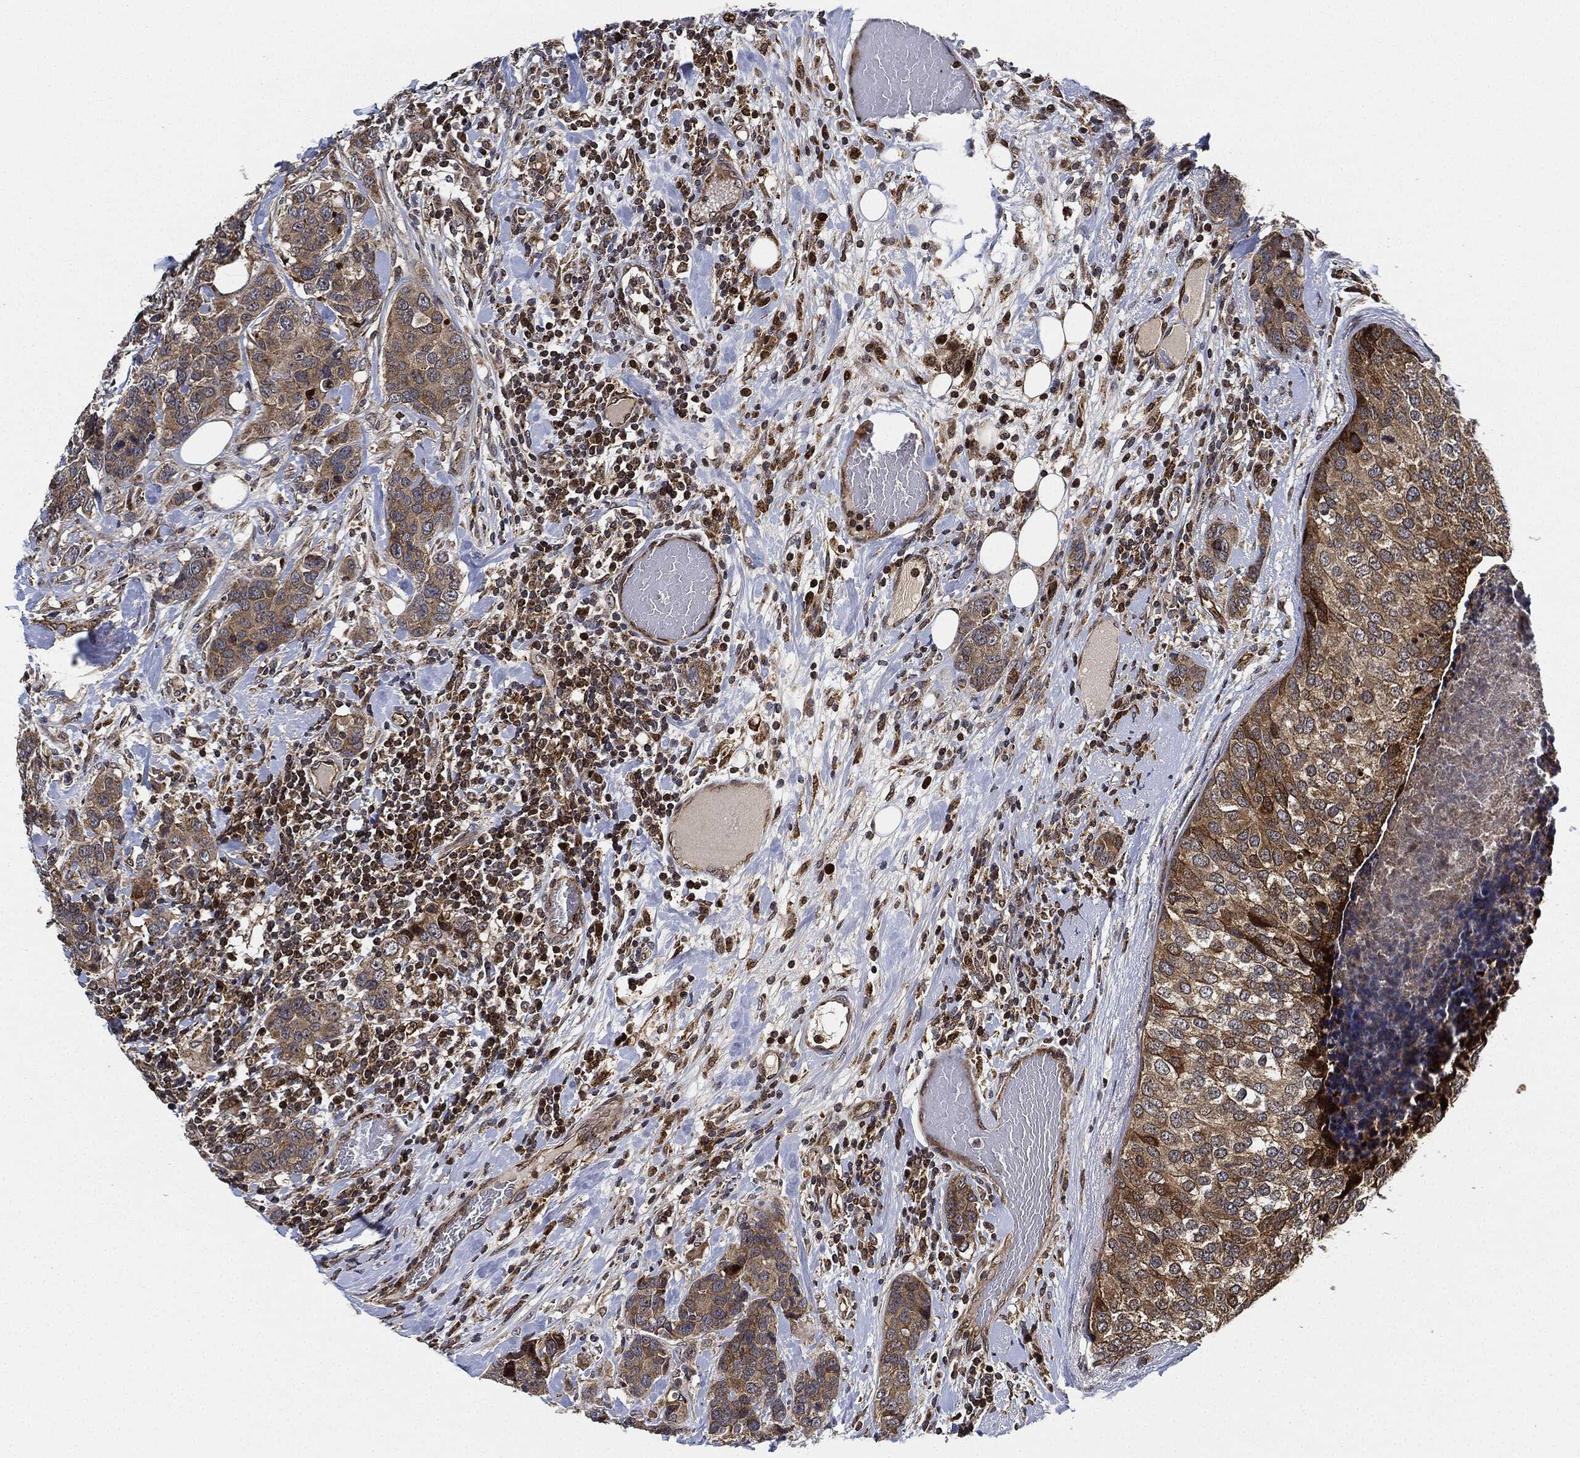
{"staining": {"intensity": "weak", "quantity": ">75%", "location": "cytoplasmic/membranous"}, "tissue": "breast cancer", "cell_type": "Tumor cells", "image_type": "cancer", "snomed": [{"axis": "morphology", "description": "Lobular carcinoma"}, {"axis": "topography", "description": "Breast"}], "caption": "Human lobular carcinoma (breast) stained for a protein (brown) demonstrates weak cytoplasmic/membranous positive expression in about >75% of tumor cells.", "gene": "RNASEL", "patient": {"sex": "female", "age": 59}}